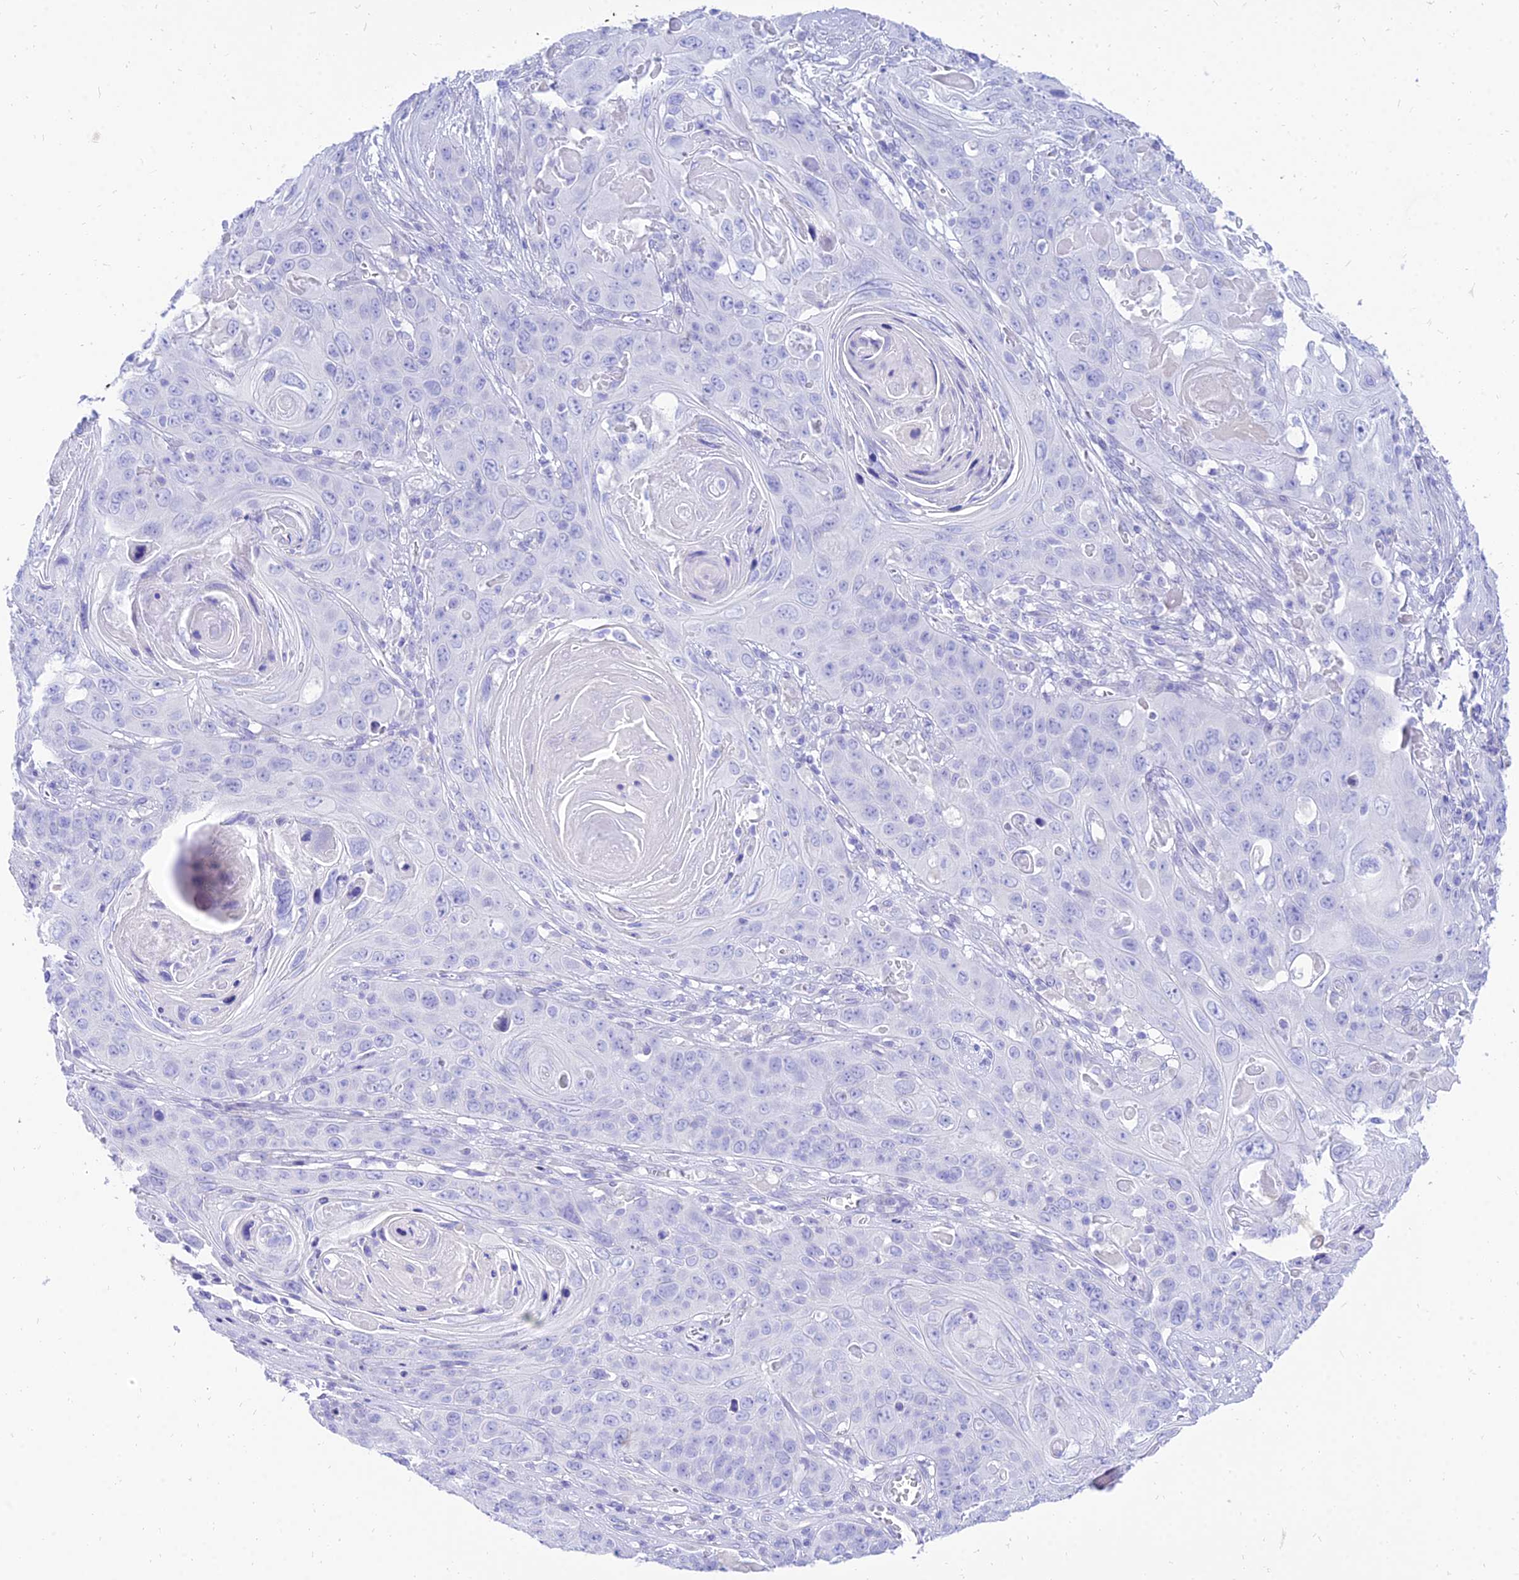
{"staining": {"intensity": "negative", "quantity": "none", "location": "none"}, "tissue": "skin cancer", "cell_type": "Tumor cells", "image_type": "cancer", "snomed": [{"axis": "morphology", "description": "Squamous cell carcinoma, NOS"}, {"axis": "topography", "description": "Skin"}], "caption": "Tumor cells are negative for protein expression in human skin cancer (squamous cell carcinoma).", "gene": "TAC3", "patient": {"sex": "male", "age": 55}}